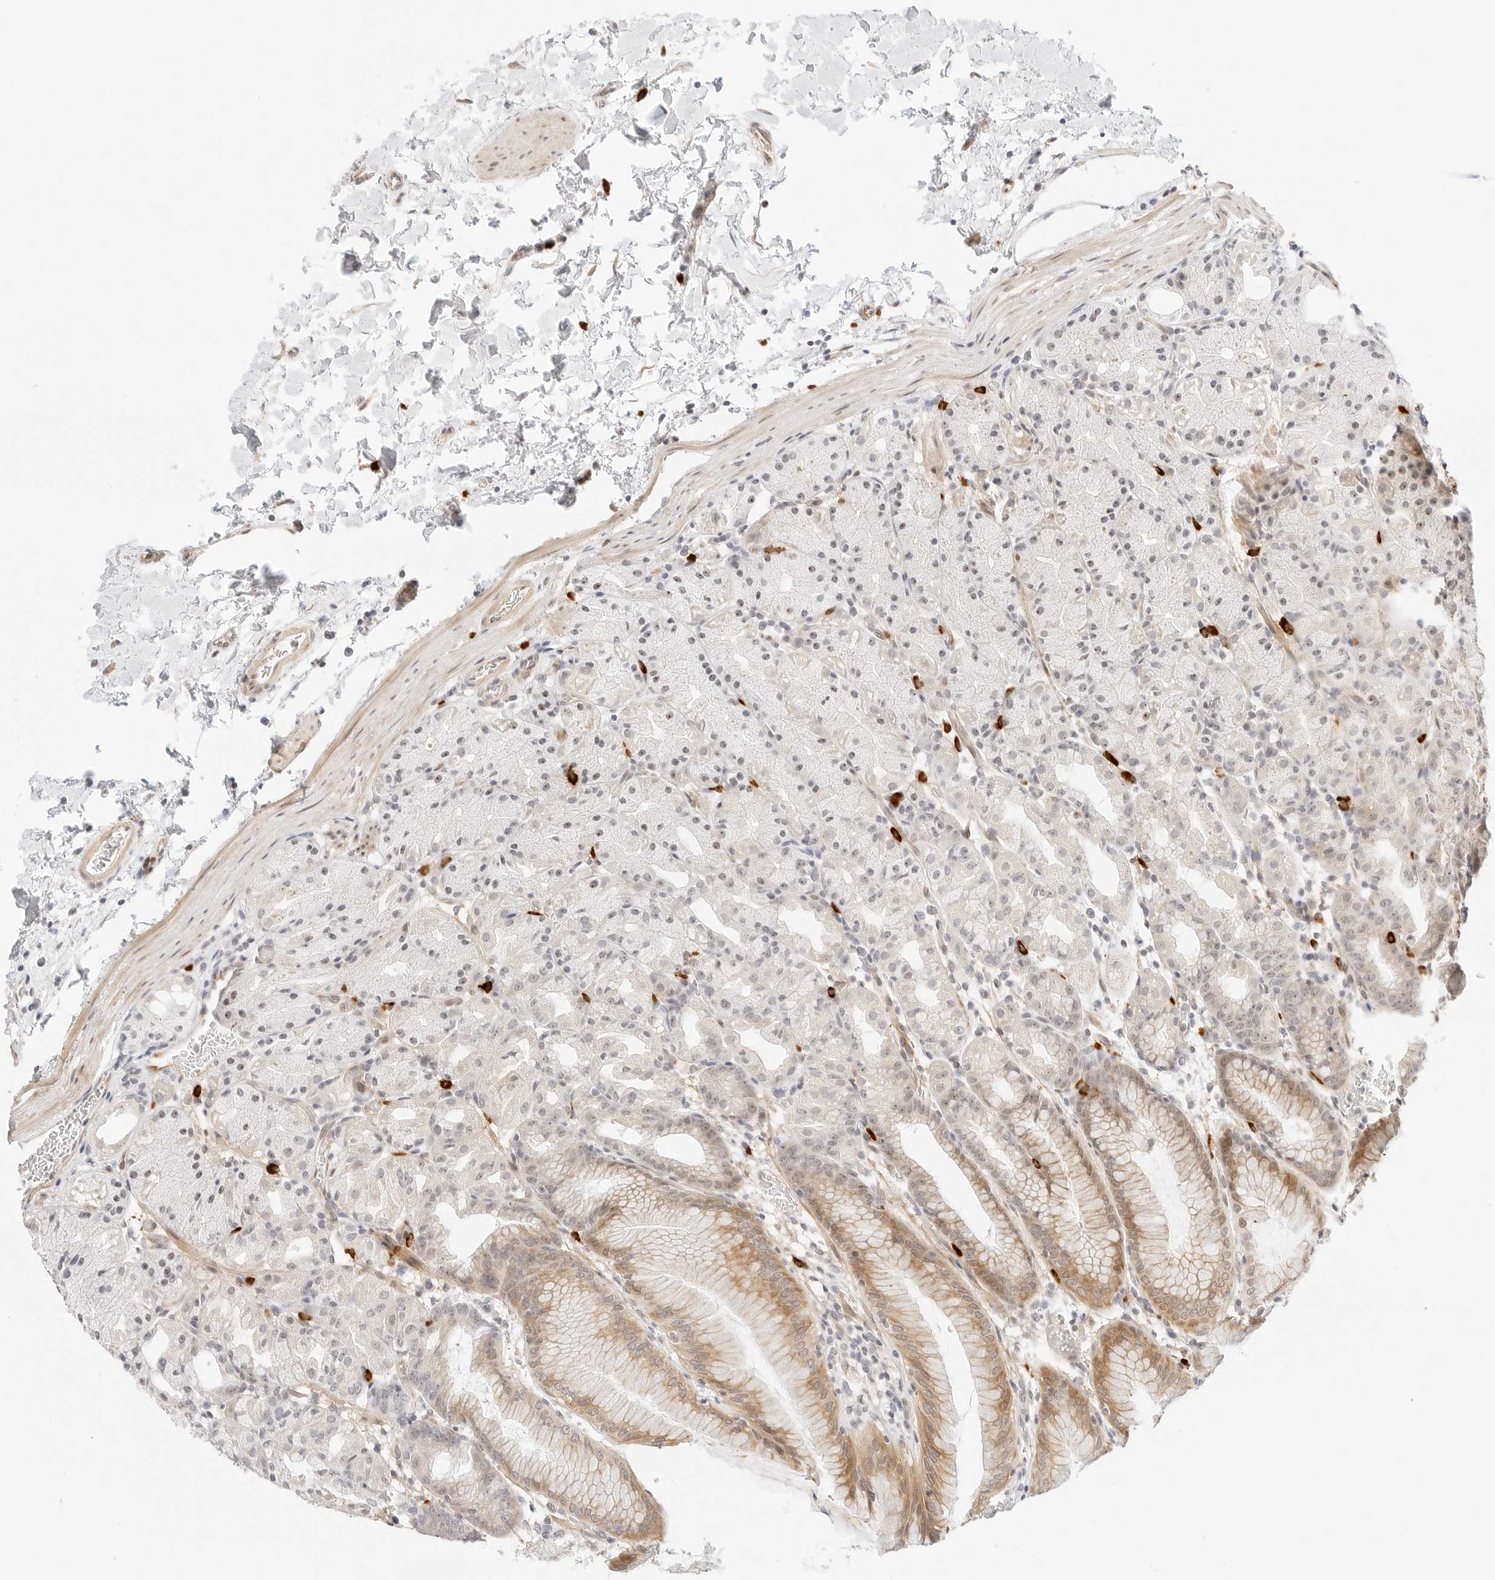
{"staining": {"intensity": "moderate", "quantity": "25%-75%", "location": "cytoplasmic/membranous,nuclear"}, "tissue": "stomach", "cell_type": "Glandular cells", "image_type": "normal", "snomed": [{"axis": "morphology", "description": "Normal tissue, NOS"}, {"axis": "topography", "description": "Stomach, upper"}], "caption": "Protein expression analysis of unremarkable human stomach reveals moderate cytoplasmic/membranous,nuclear staining in about 25%-75% of glandular cells. (DAB (3,3'-diaminobenzidine) IHC, brown staining for protein, blue staining for nuclei).", "gene": "TEKT2", "patient": {"sex": "male", "age": 48}}